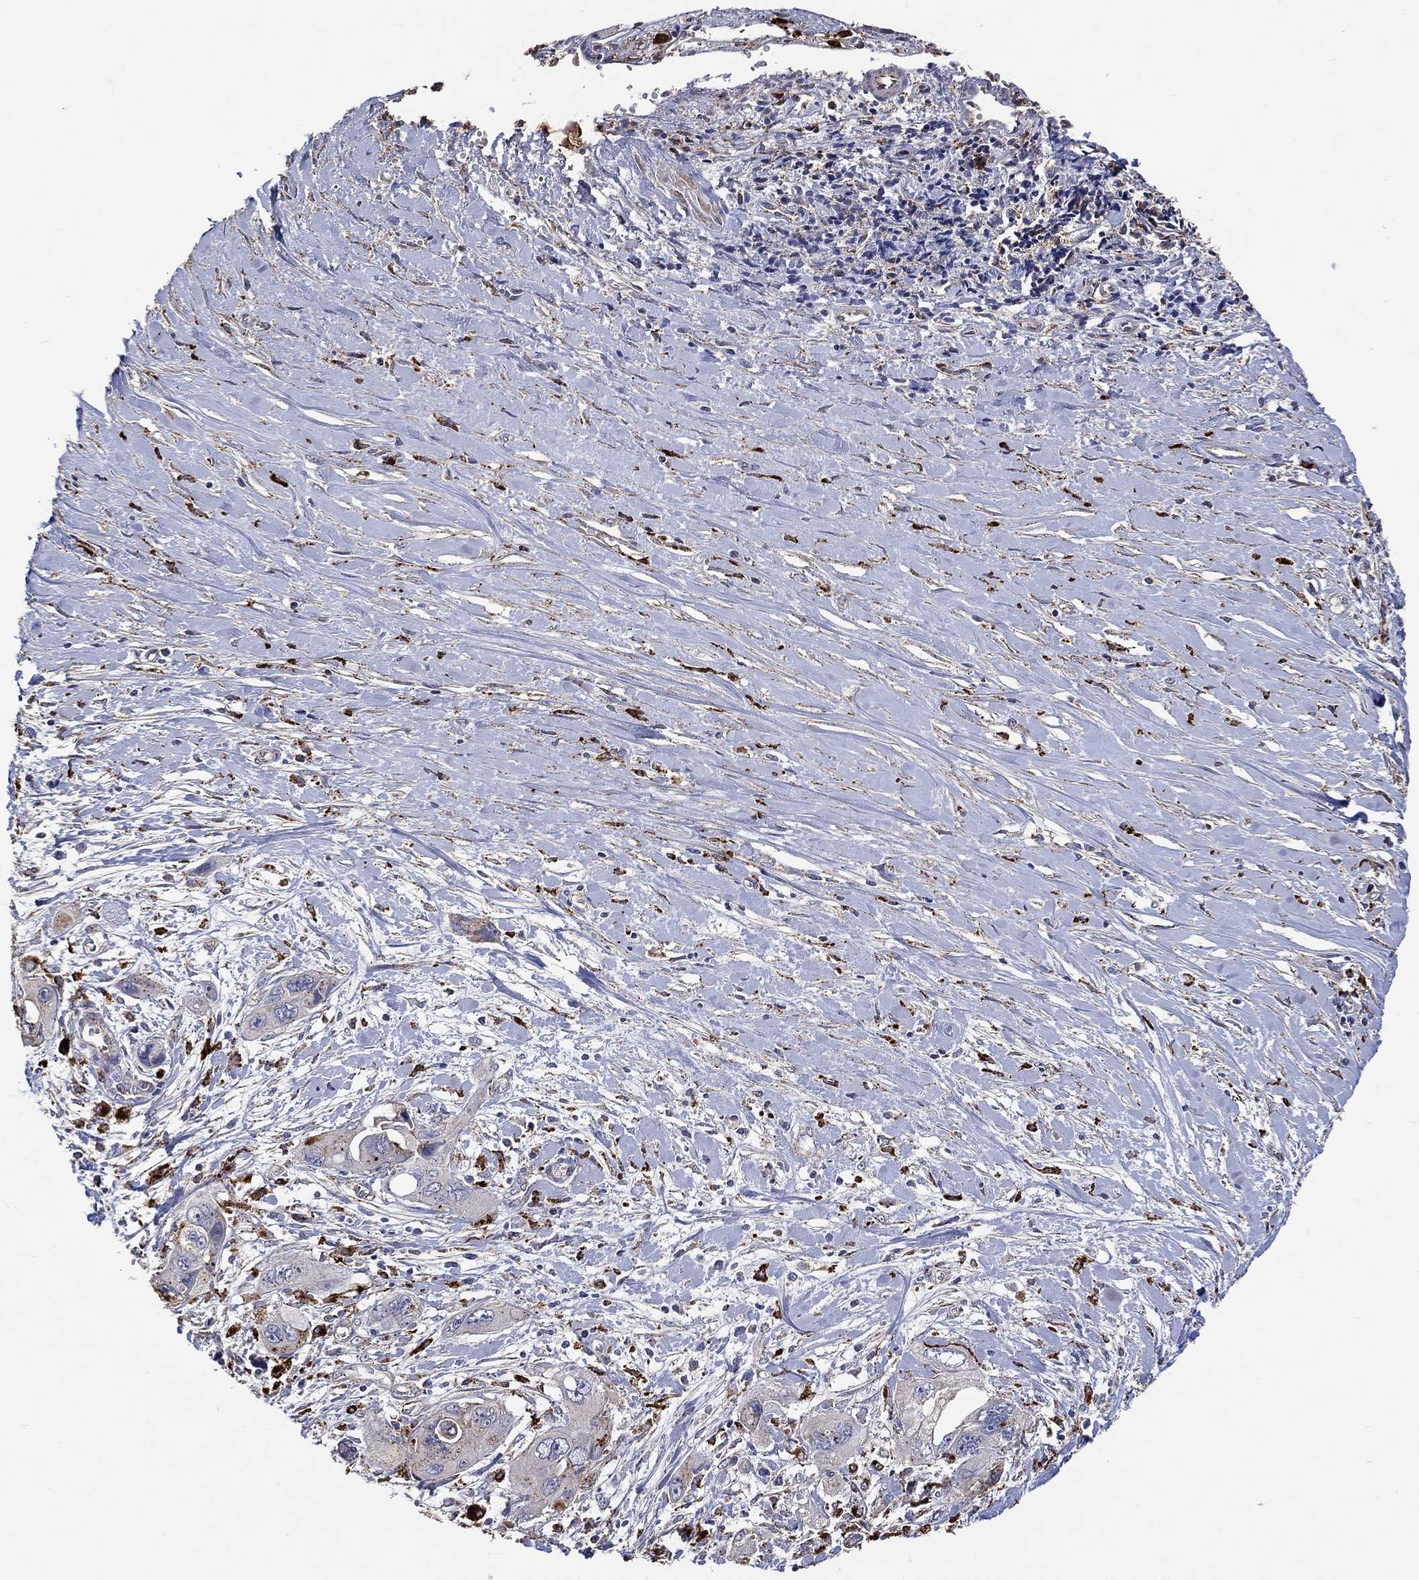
{"staining": {"intensity": "negative", "quantity": "none", "location": "none"}, "tissue": "pancreatic cancer", "cell_type": "Tumor cells", "image_type": "cancer", "snomed": [{"axis": "morphology", "description": "Adenocarcinoma, NOS"}, {"axis": "topography", "description": "Pancreas"}], "caption": "Pancreatic cancer (adenocarcinoma) was stained to show a protein in brown. There is no significant staining in tumor cells.", "gene": "CTSB", "patient": {"sex": "male", "age": 47}}